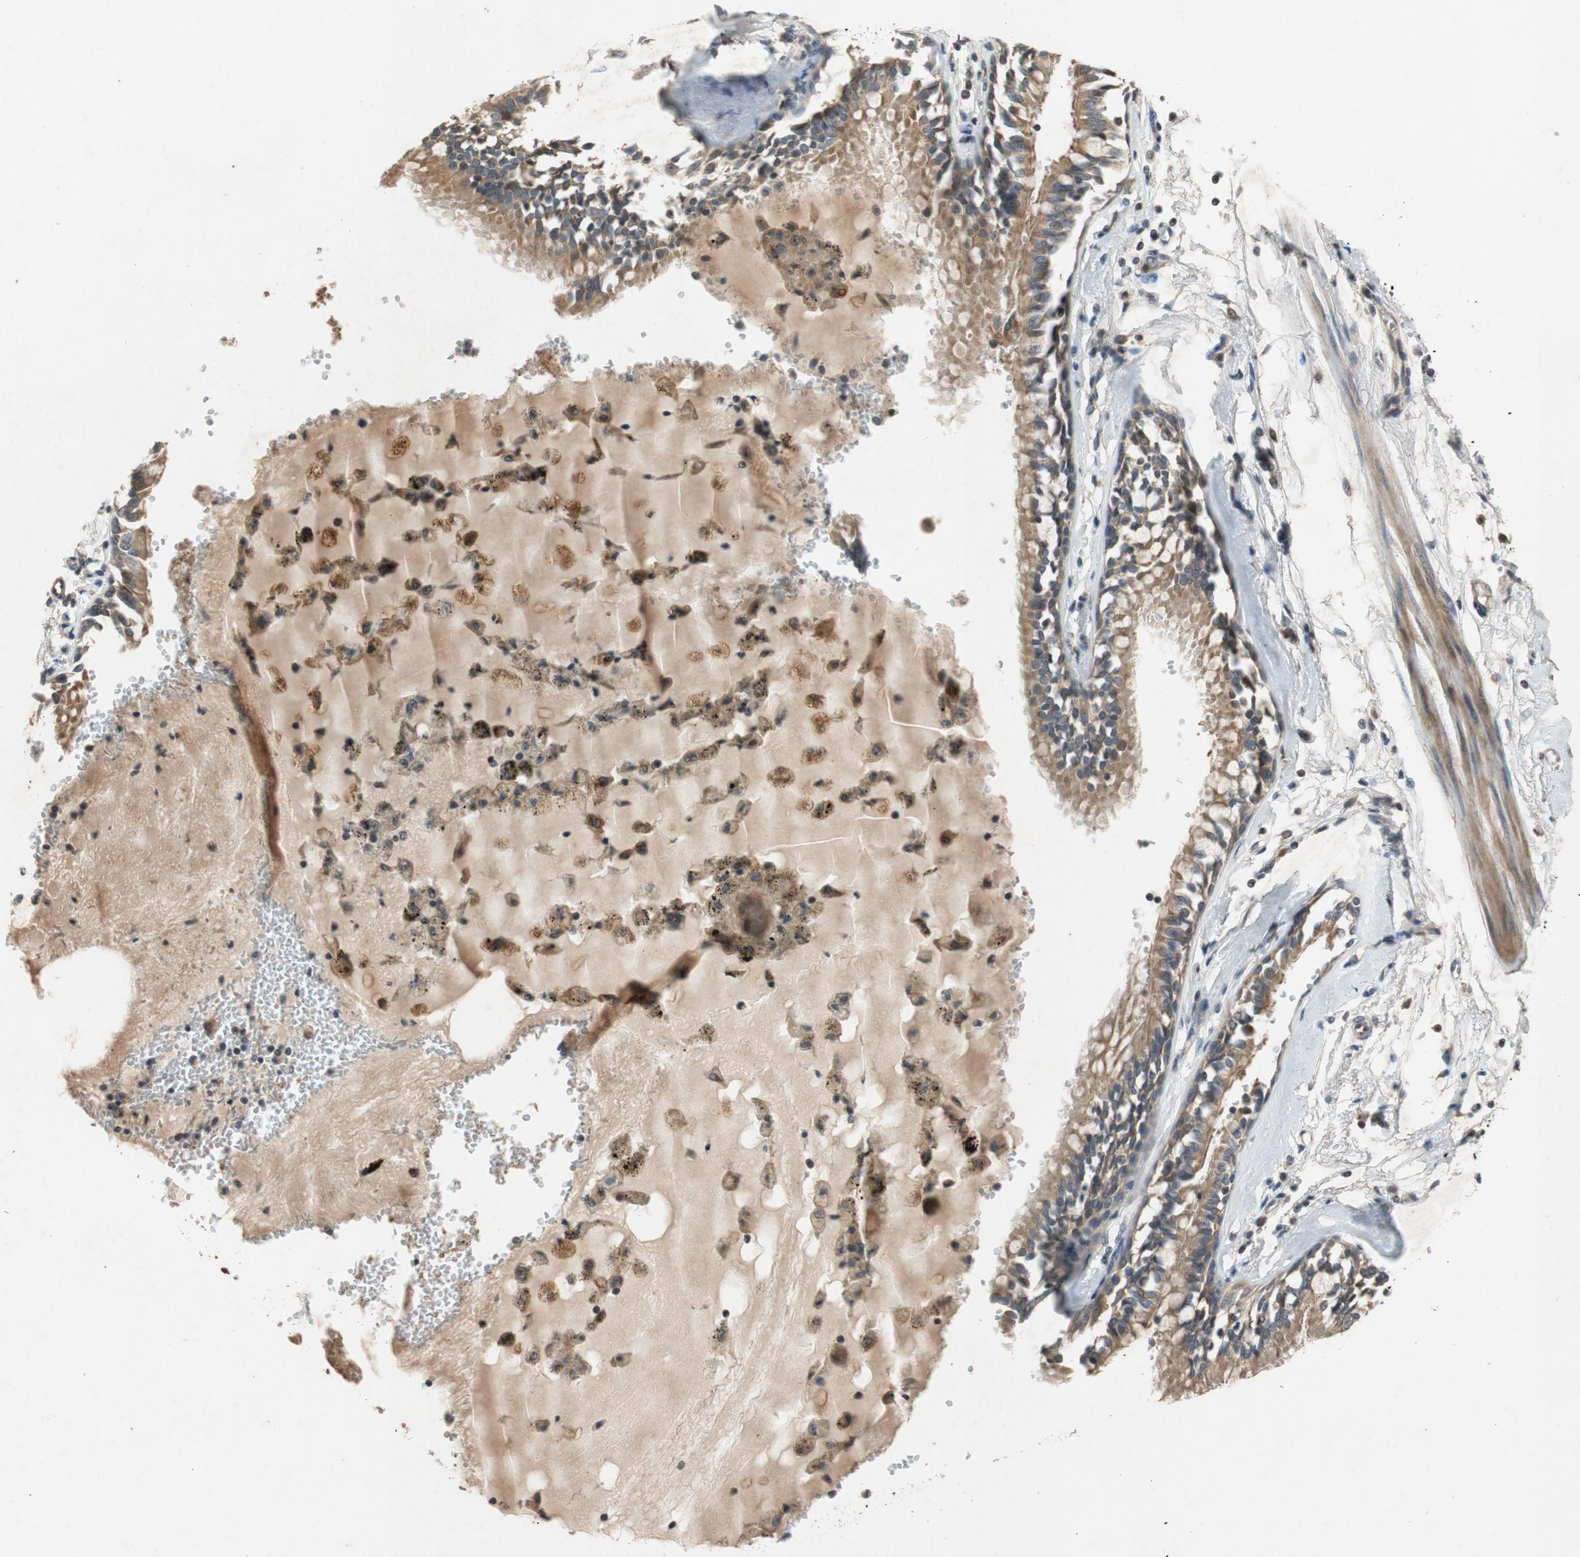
{"staining": {"intensity": "moderate", "quantity": ">75%", "location": "cytoplasmic/membranous"}, "tissue": "bronchus", "cell_type": "Respiratory epithelial cells", "image_type": "normal", "snomed": [{"axis": "morphology", "description": "Normal tissue, NOS"}, {"axis": "topography", "description": "Bronchus"}, {"axis": "topography", "description": "Lung"}], "caption": "Immunohistochemical staining of benign human bronchus shows moderate cytoplasmic/membranous protein expression in approximately >75% of respiratory epithelial cells.", "gene": "ATP2C1", "patient": {"sex": "female", "age": 56}}